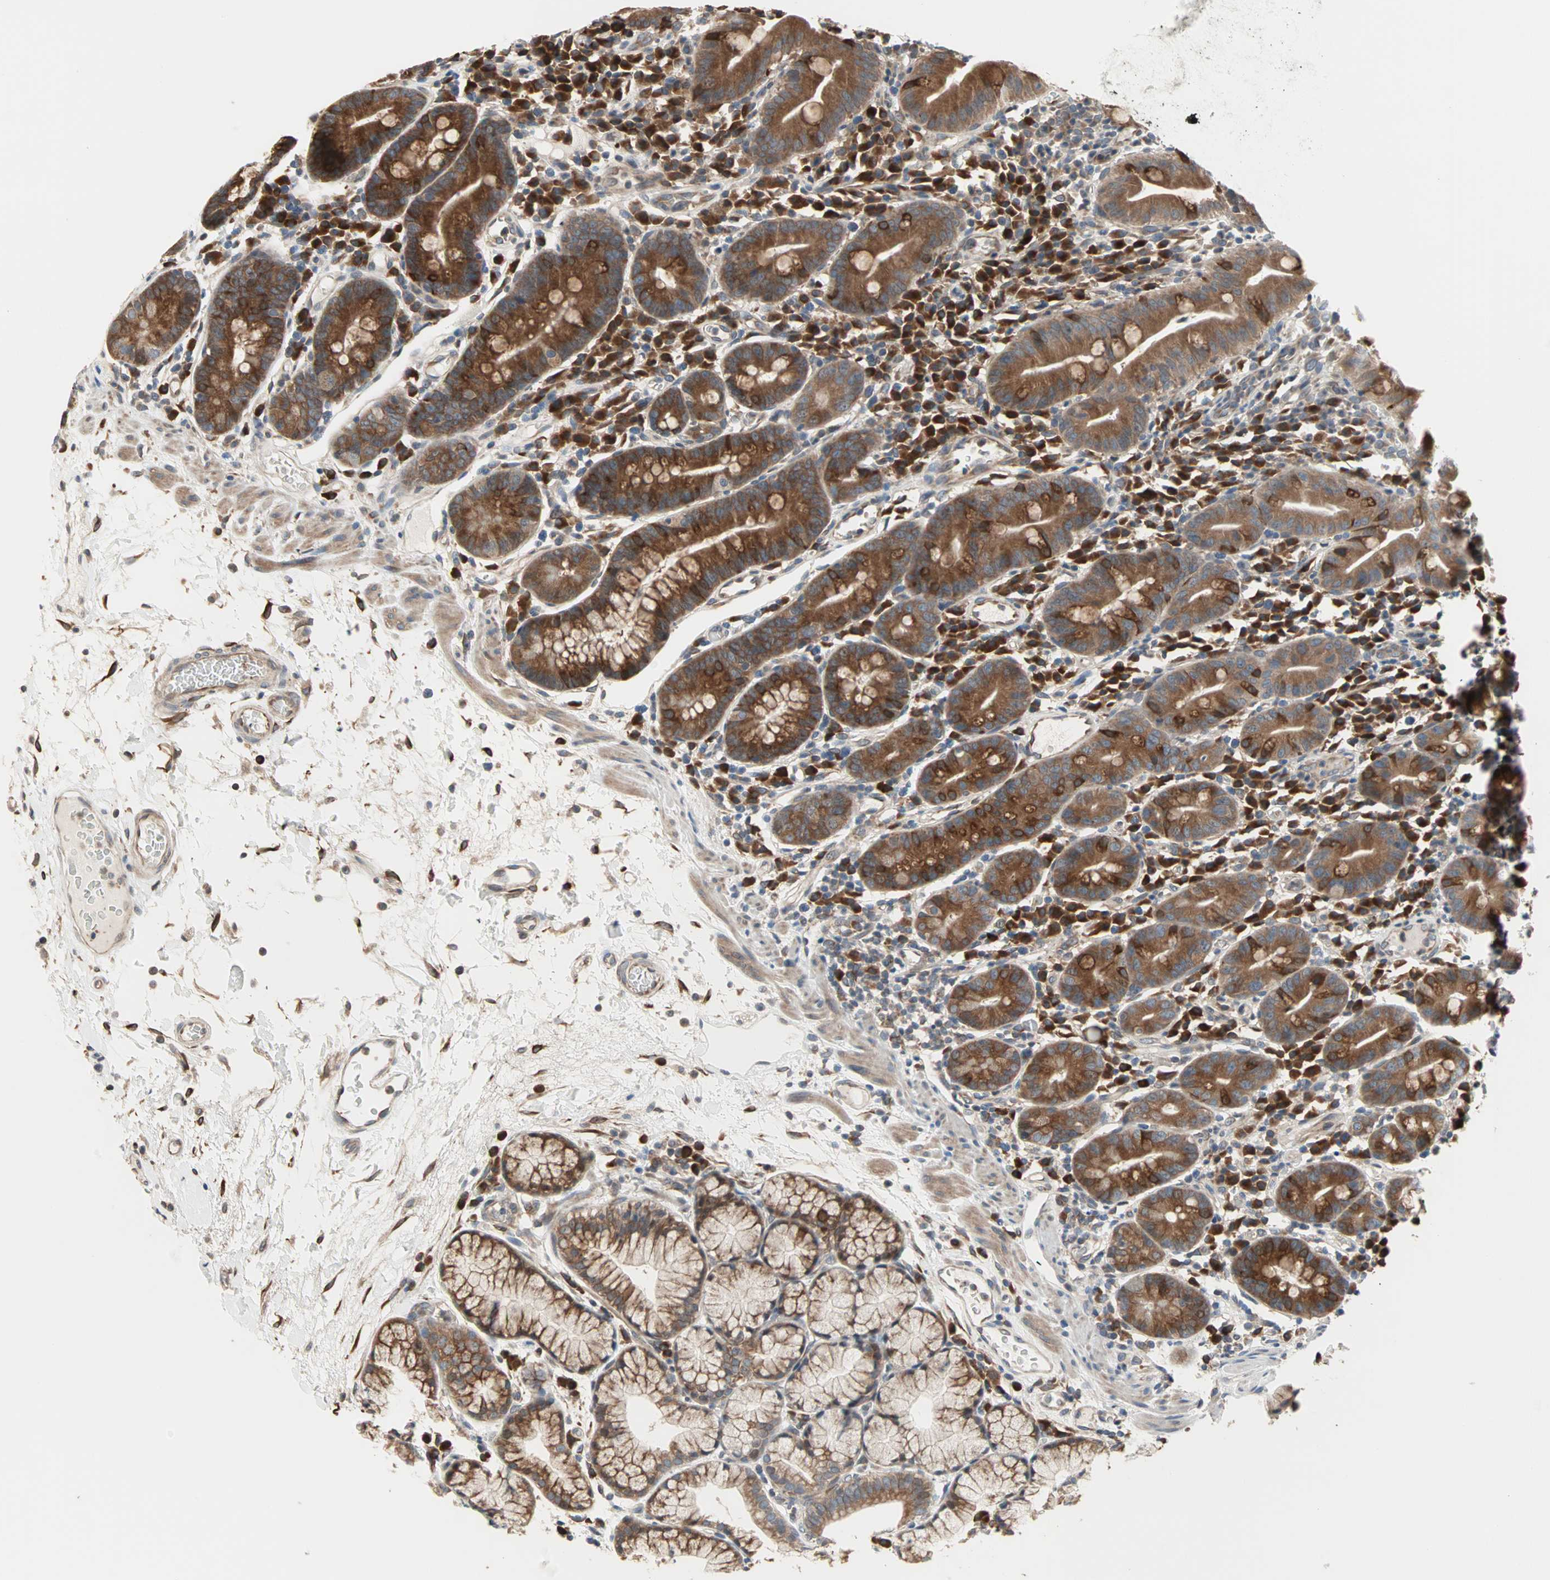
{"staining": {"intensity": "strong", "quantity": ">75%", "location": "cytoplasmic/membranous"}, "tissue": "duodenum", "cell_type": "Glandular cells", "image_type": "normal", "snomed": [{"axis": "morphology", "description": "Normal tissue, NOS"}, {"axis": "topography", "description": "Duodenum"}], "caption": "An IHC micrograph of benign tissue is shown. Protein staining in brown highlights strong cytoplasmic/membranous positivity in duodenum within glandular cells.", "gene": "SAR1A", "patient": {"sex": "male", "age": 50}}